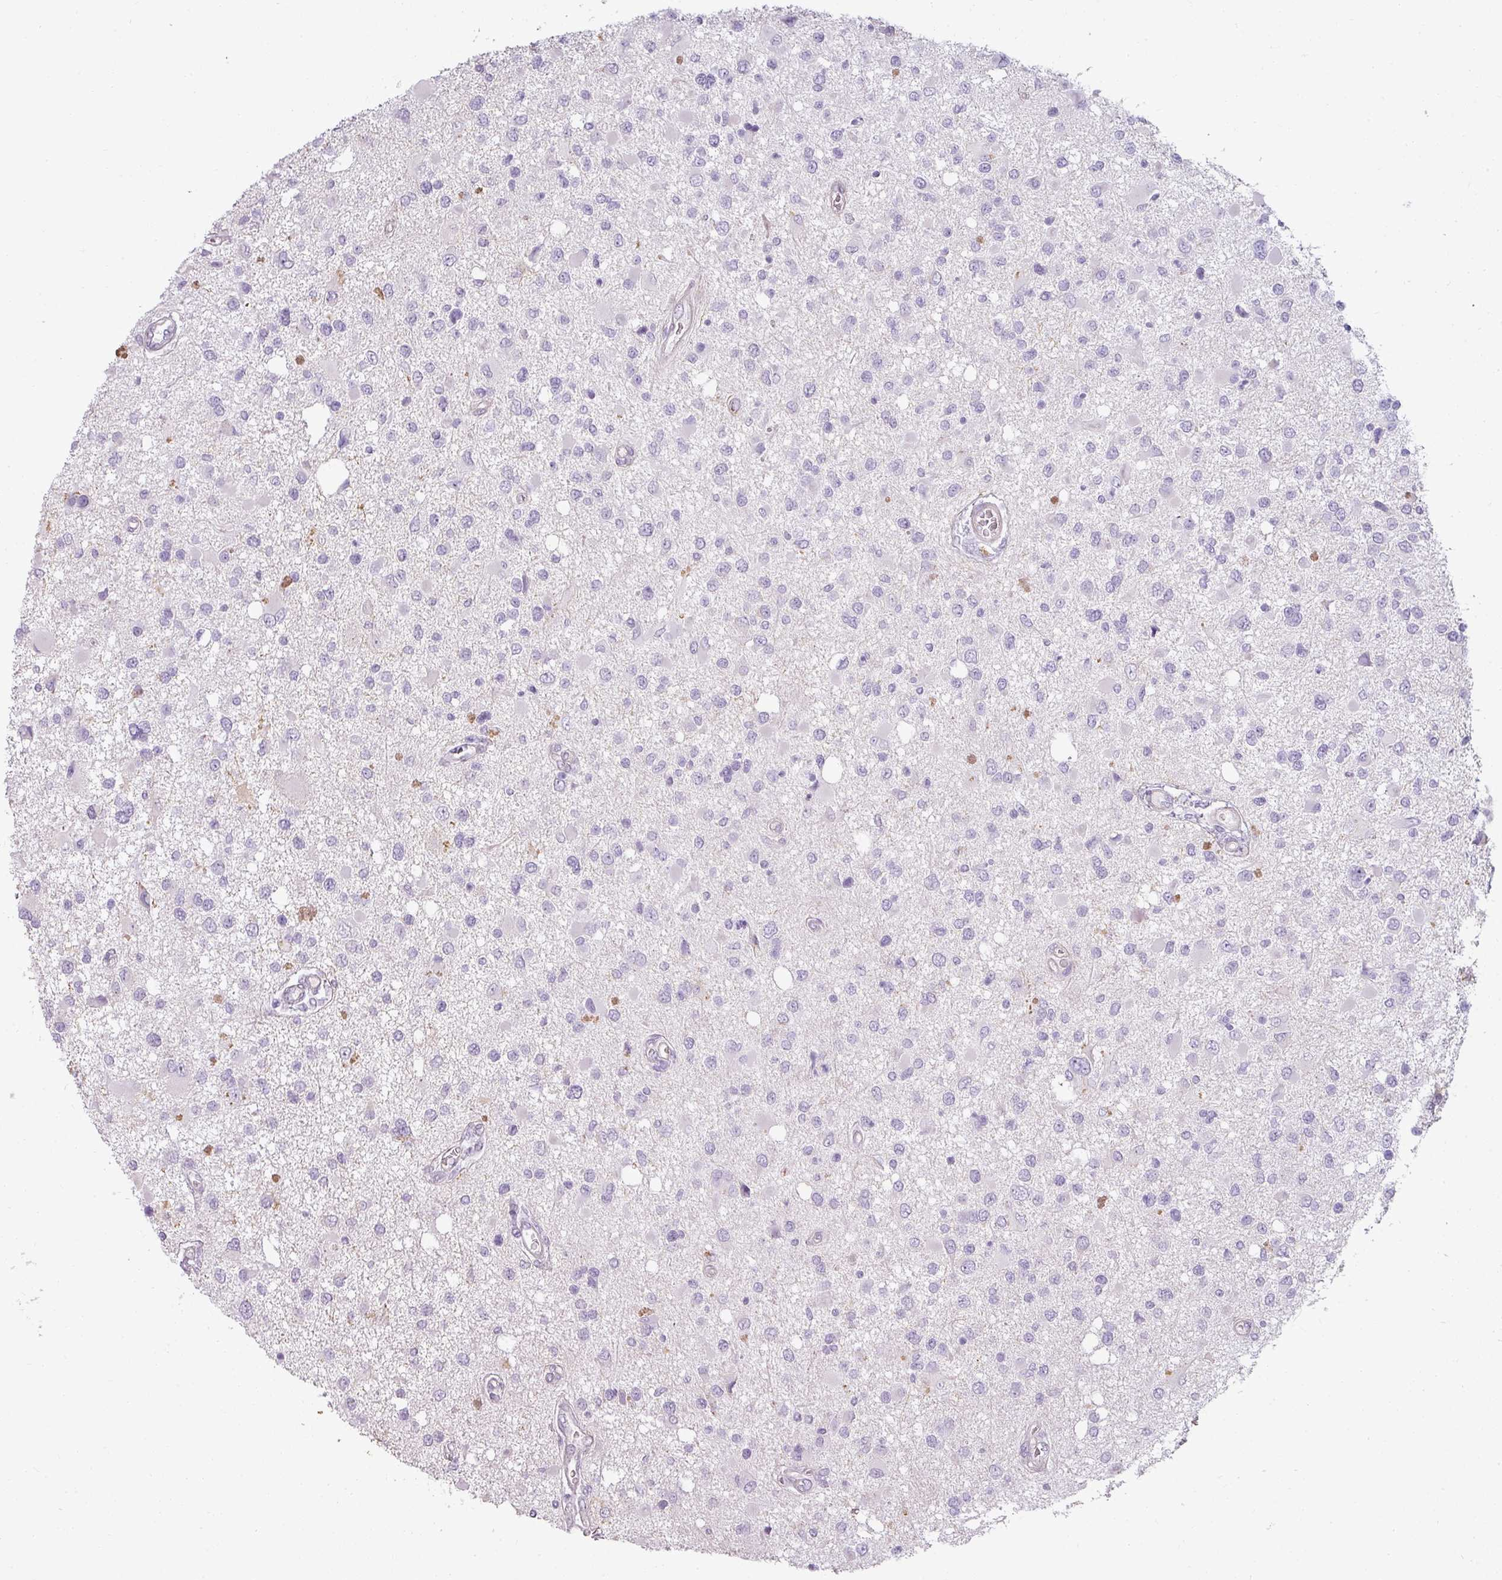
{"staining": {"intensity": "negative", "quantity": "none", "location": "none"}, "tissue": "glioma", "cell_type": "Tumor cells", "image_type": "cancer", "snomed": [{"axis": "morphology", "description": "Glioma, malignant, High grade"}, {"axis": "topography", "description": "Brain"}], "caption": "IHC image of human glioma stained for a protein (brown), which shows no staining in tumor cells.", "gene": "ASB1", "patient": {"sex": "male", "age": 53}}